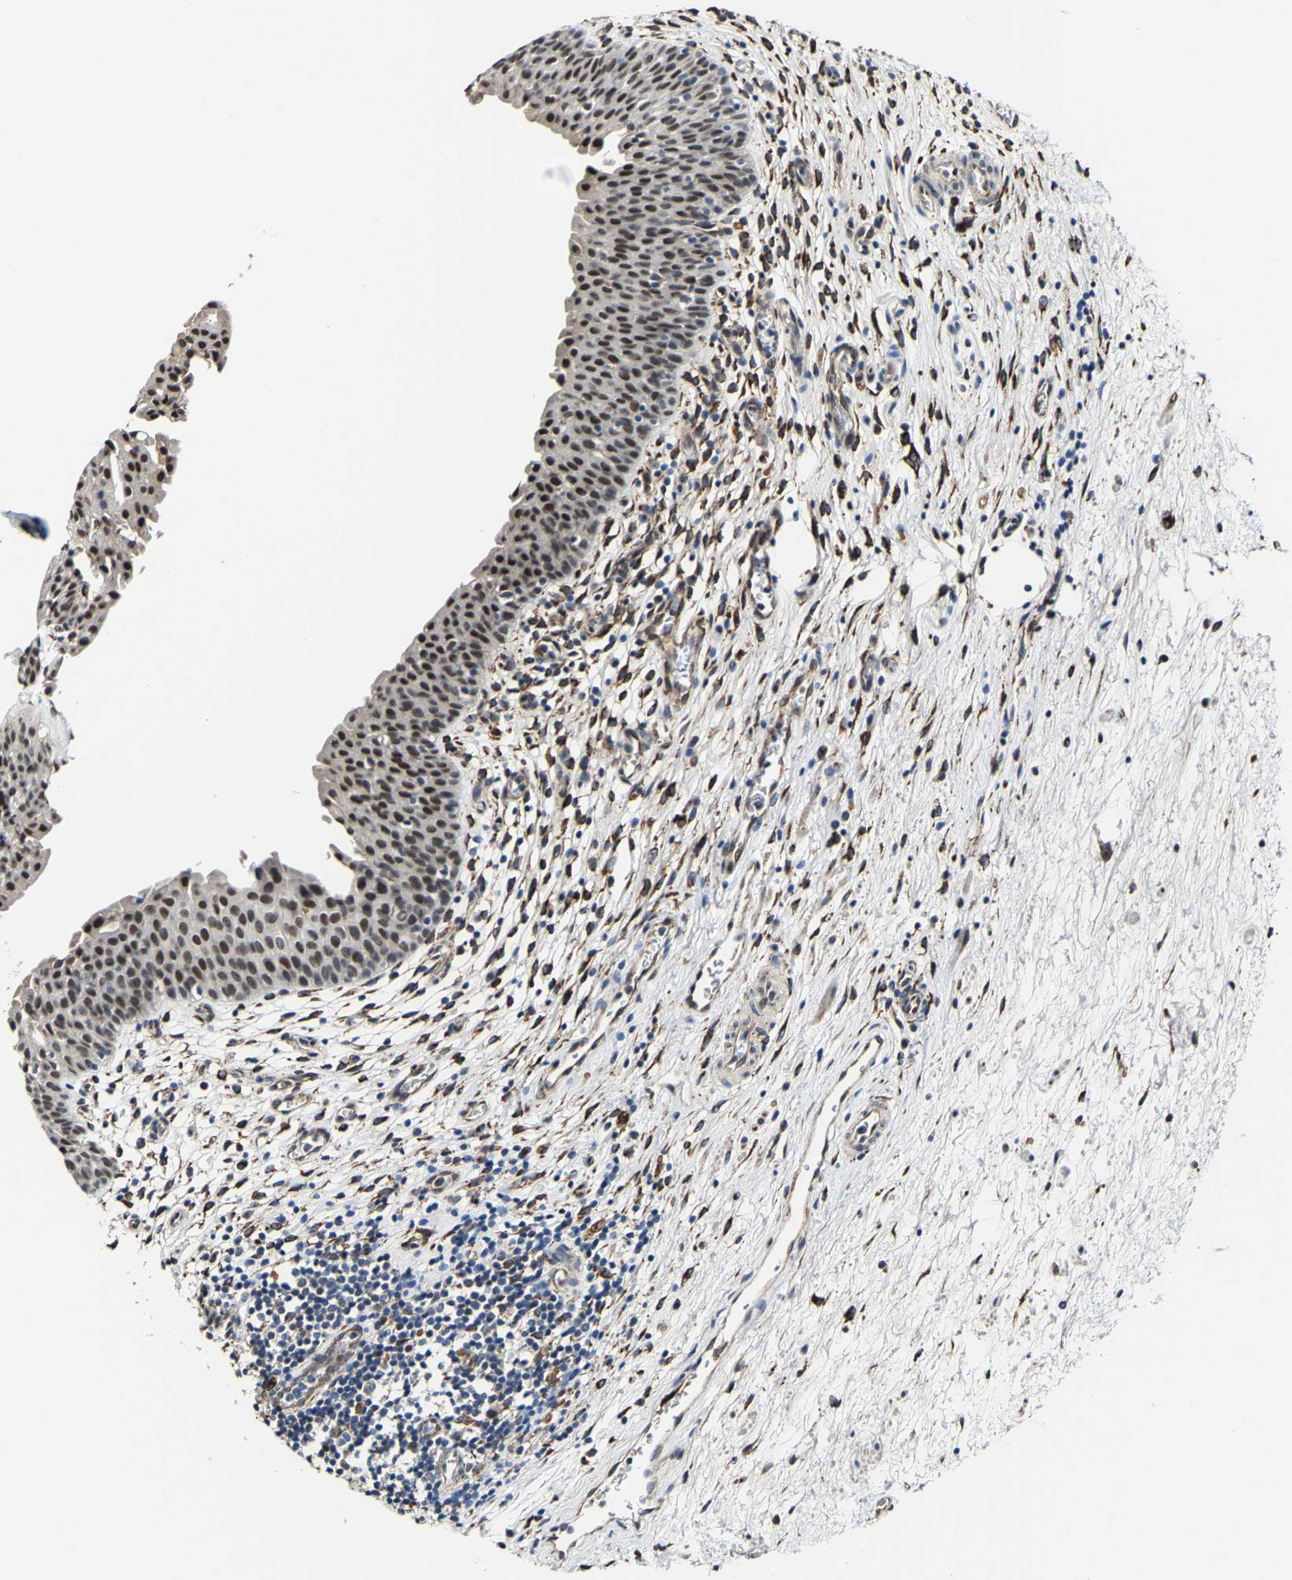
{"staining": {"intensity": "strong", "quantity": "25%-75%", "location": "nuclear"}, "tissue": "urinary bladder", "cell_type": "Urothelial cells", "image_type": "normal", "snomed": [{"axis": "morphology", "description": "Normal tissue, NOS"}, {"axis": "topography", "description": "Urinary bladder"}], "caption": "An IHC photomicrograph of unremarkable tissue is shown. Protein staining in brown highlights strong nuclear positivity in urinary bladder within urothelial cells.", "gene": "METTL1", "patient": {"sex": "male", "age": 37}}